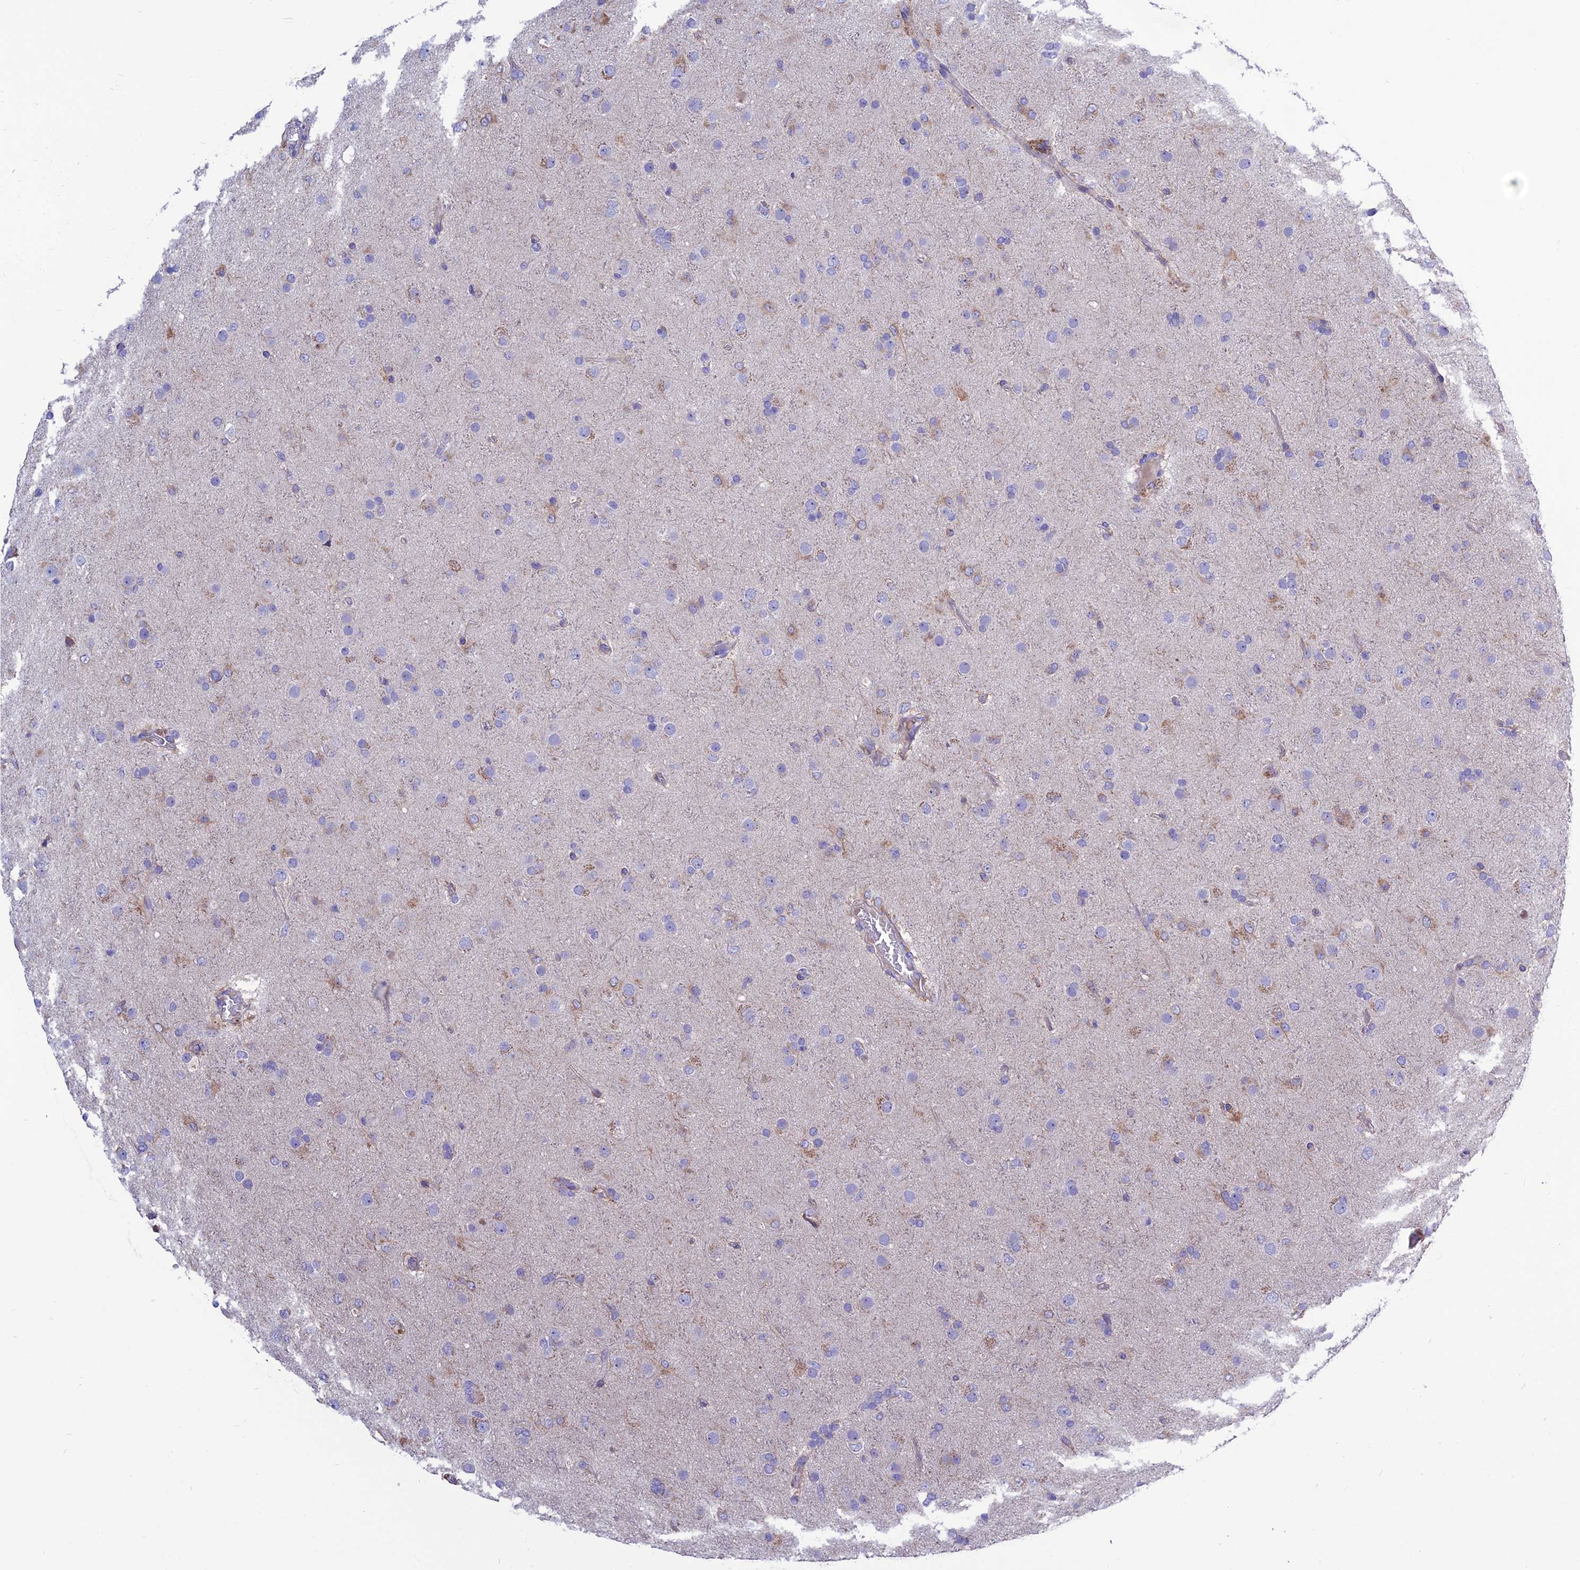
{"staining": {"intensity": "negative", "quantity": "none", "location": "none"}, "tissue": "glioma", "cell_type": "Tumor cells", "image_type": "cancer", "snomed": [{"axis": "morphology", "description": "Glioma, malignant, Low grade"}, {"axis": "topography", "description": "Brain"}], "caption": "An immunohistochemistry (IHC) image of glioma is shown. There is no staining in tumor cells of glioma.", "gene": "BHMT2", "patient": {"sex": "male", "age": 65}}